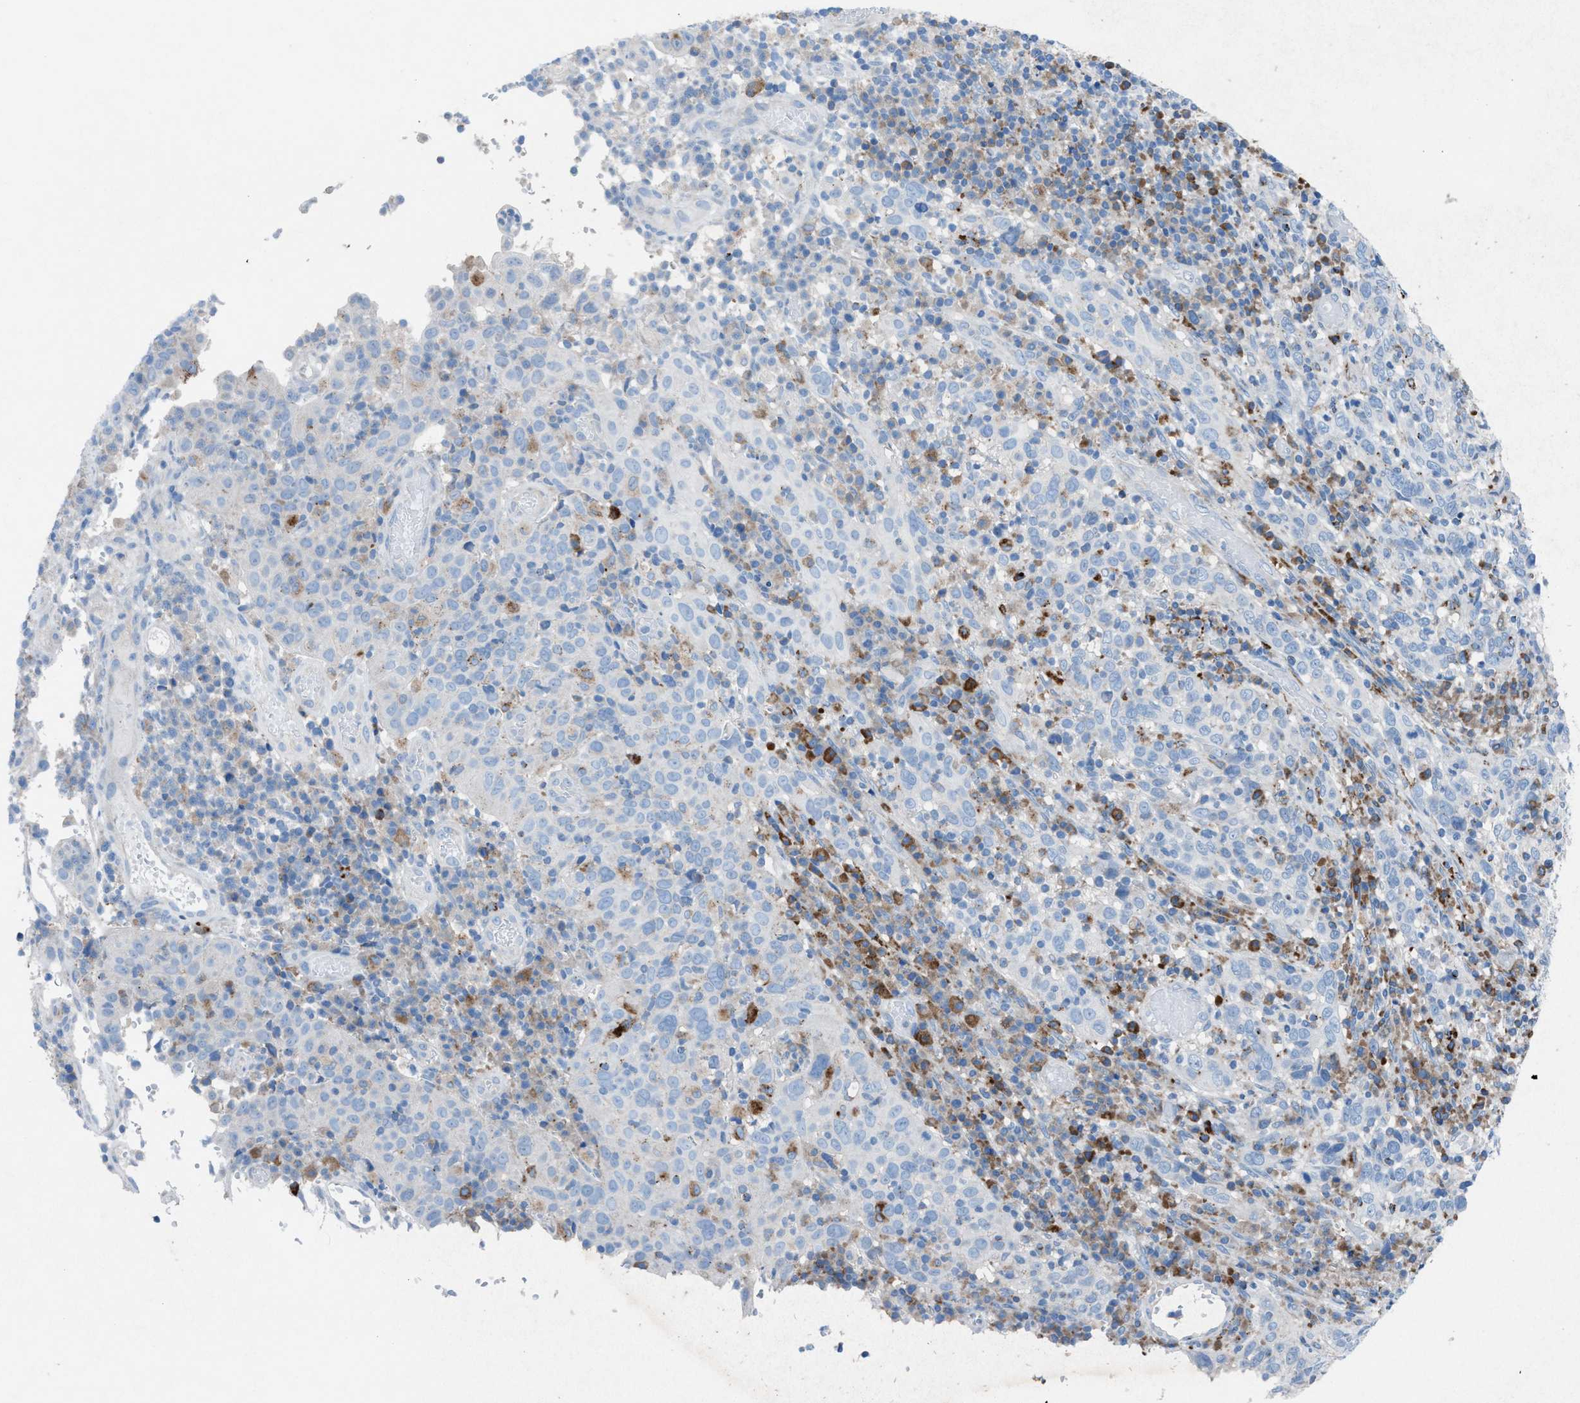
{"staining": {"intensity": "negative", "quantity": "none", "location": "none"}, "tissue": "cervical cancer", "cell_type": "Tumor cells", "image_type": "cancer", "snomed": [{"axis": "morphology", "description": "Squamous cell carcinoma, NOS"}, {"axis": "topography", "description": "Cervix"}], "caption": "Immunohistochemistry (IHC) of human cervical squamous cell carcinoma exhibits no expression in tumor cells.", "gene": "CD1B", "patient": {"sex": "female", "age": 46}}